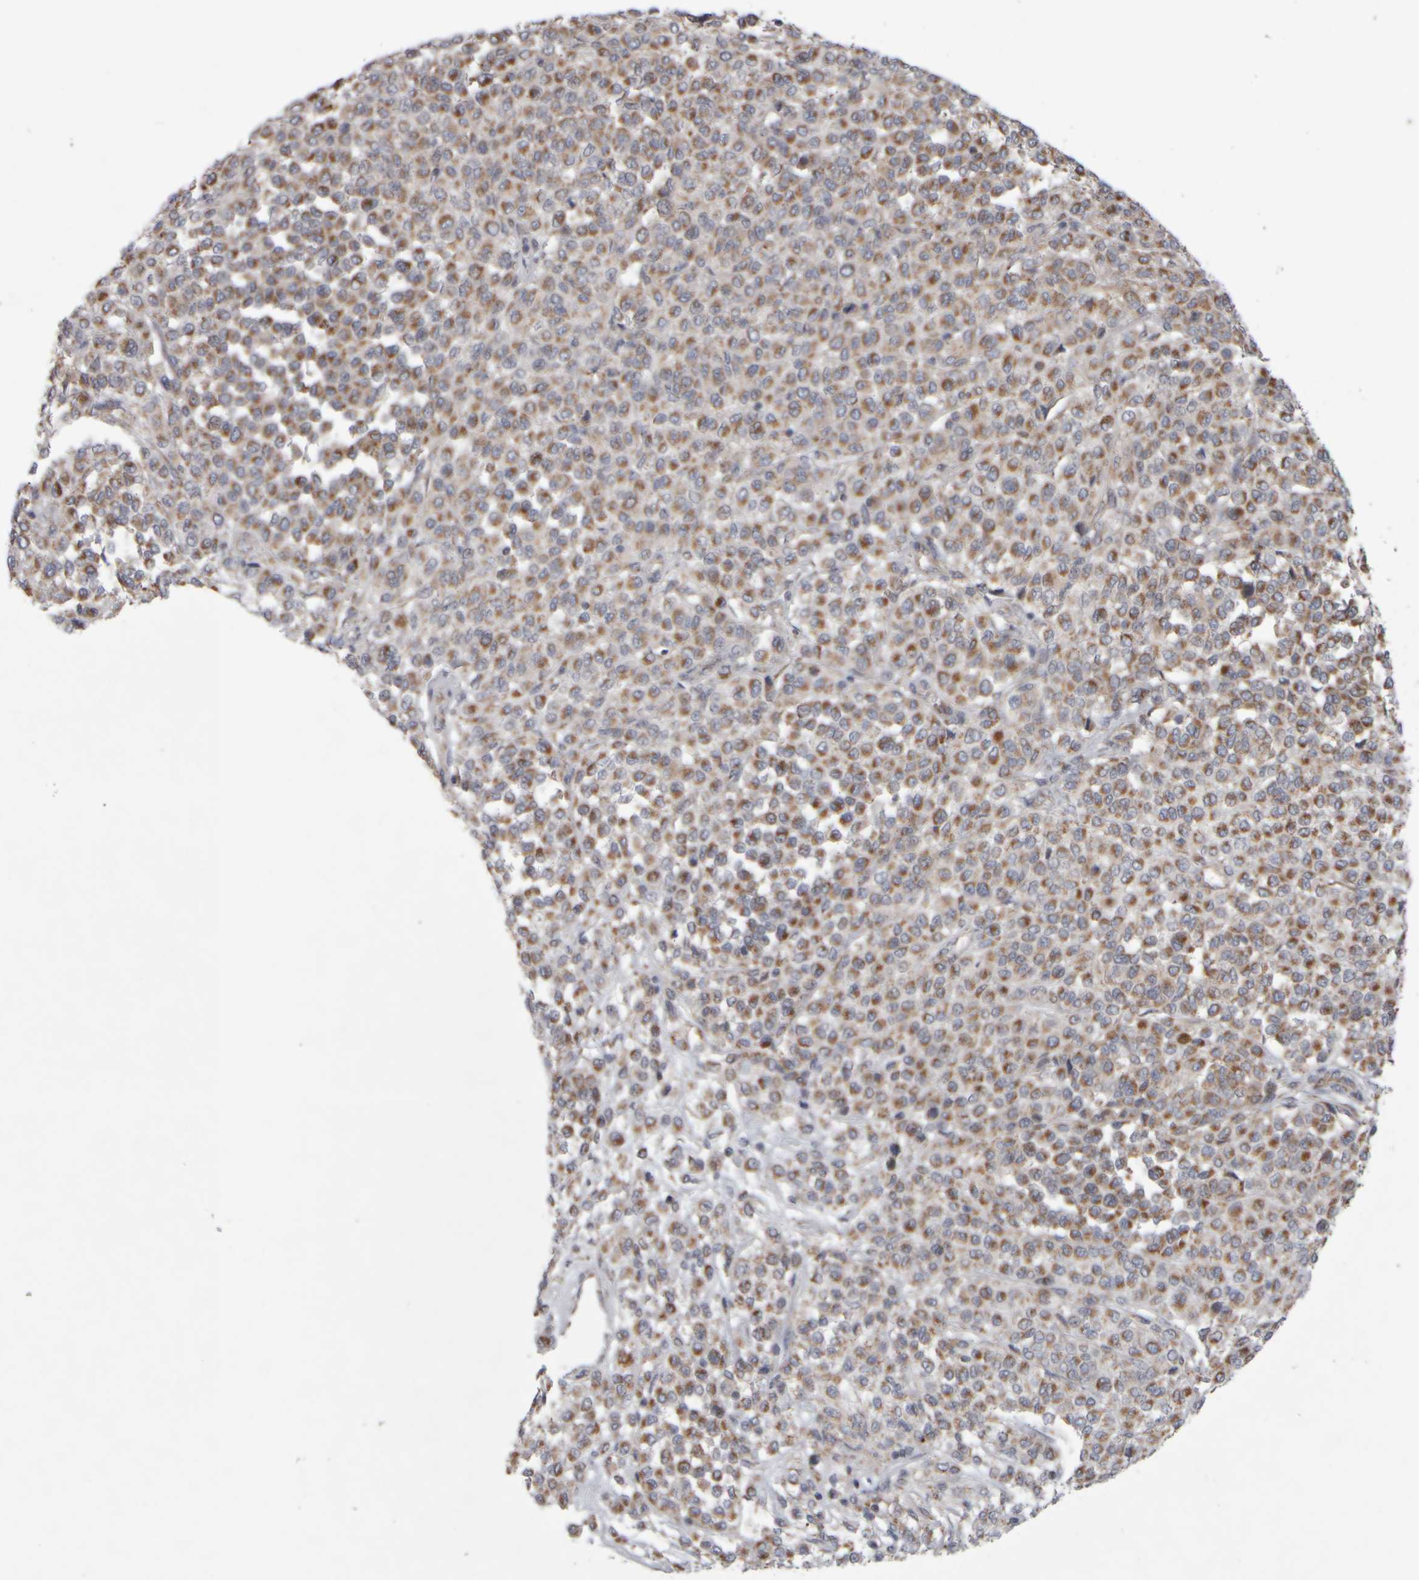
{"staining": {"intensity": "moderate", "quantity": ">75%", "location": "cytoplasmic/membranous"}, "tissue": "melanoma", "cell_type": "Tumor cells", "image_type": "cancer", "snomed": [{"axis": "morphology", "description": "Malignant melanoma, Metastatic site"}, {"axis": "topography", "description": "Pancreas"}], "caption": "Melanoma stained with IHC displays moderate cytoplasmic/membranous expression in approximately >75% of tumor cells.", "gene": "SCO1", "patient": {"sex": "female", "age": 30}}